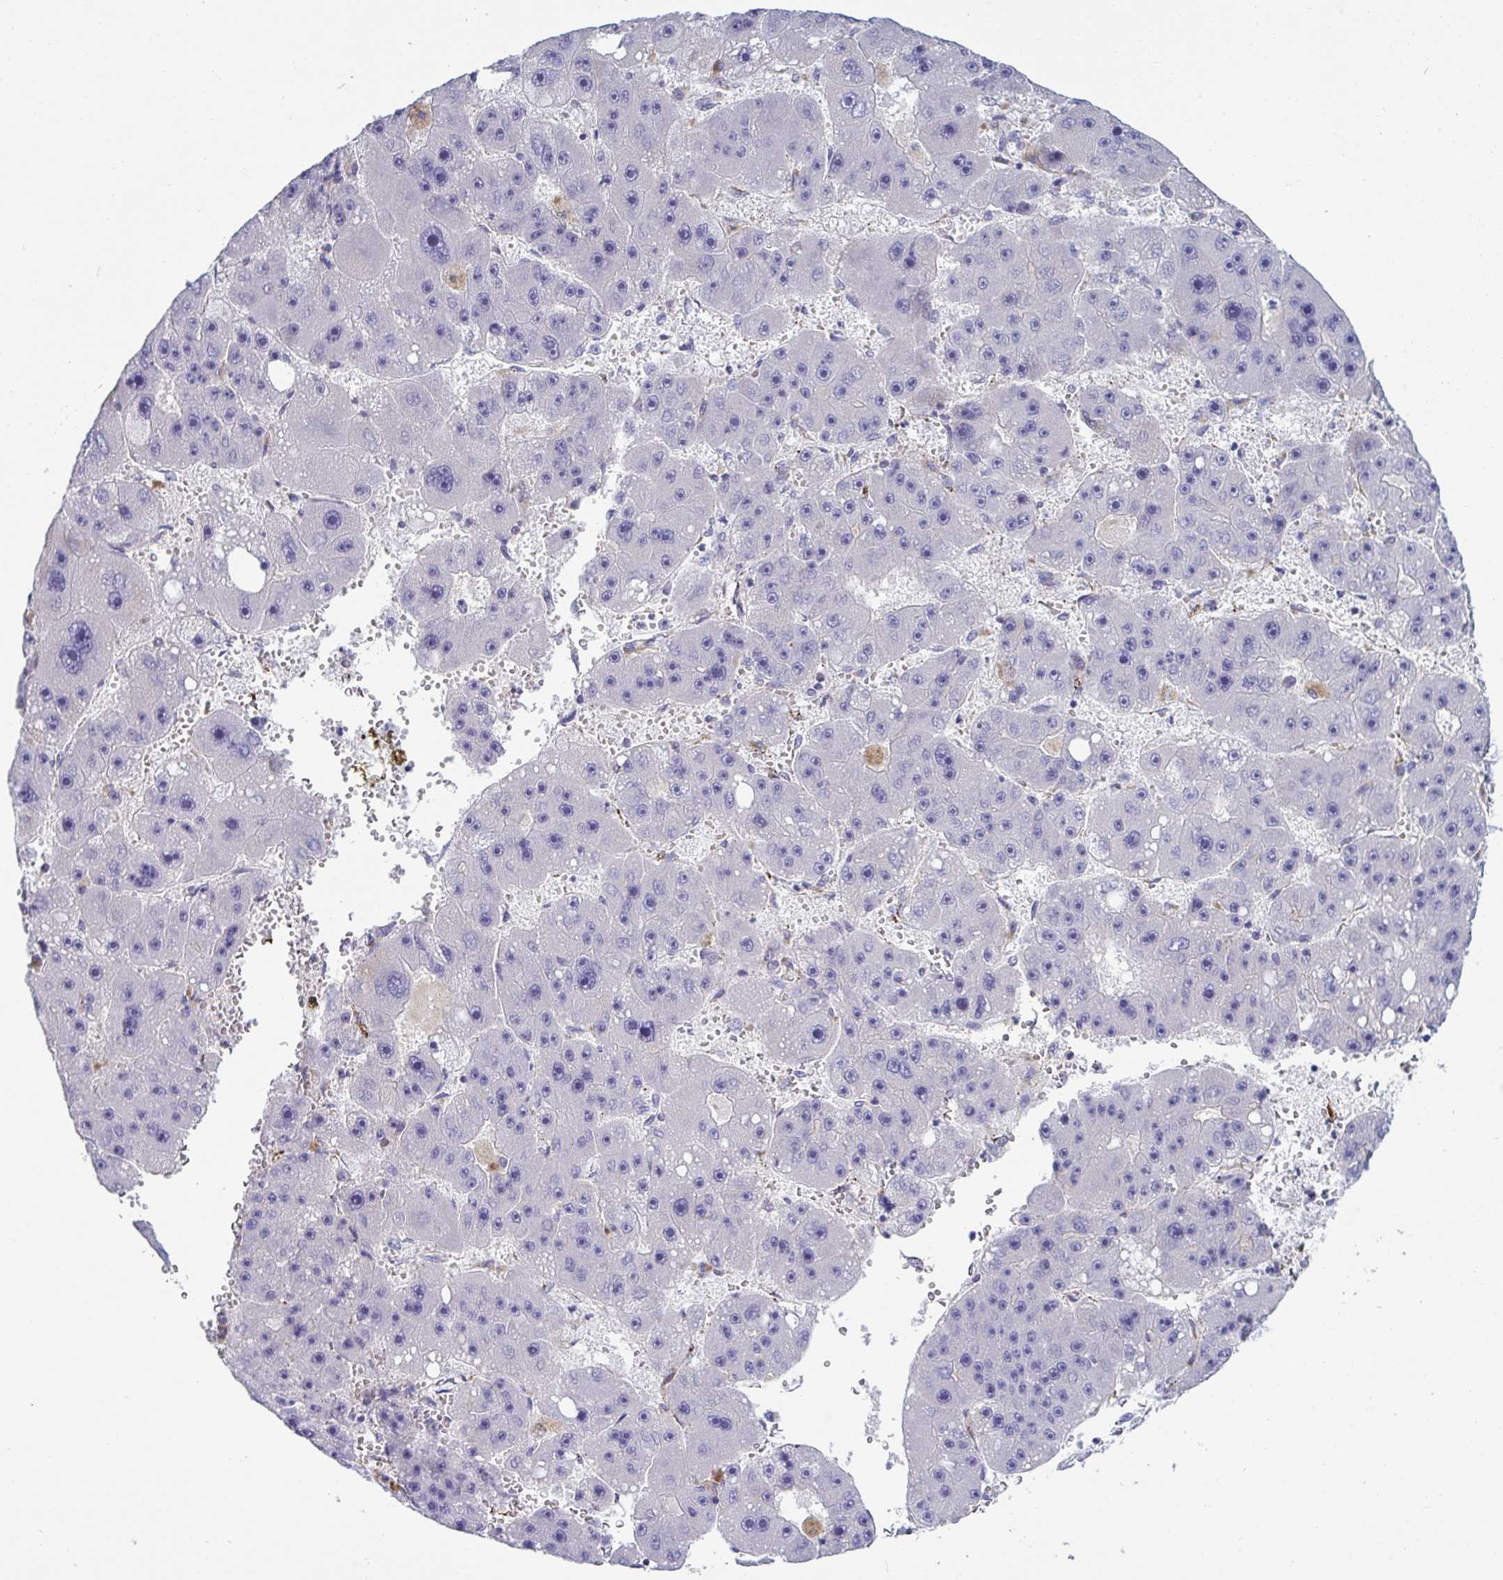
{"staining": {"intensity": "negative", "quantity": "none", "location": "none"}, "tissue": "liver cancer", "cell_type": "Tumor cells", "image_type": "cancer", "snomed": [{"axis": "morphology", "description": "Carcinoma, Hepatocellular, NOS"}, {"axis": "topography", "description": "Liver"}], "caption": "This is an immunohistochemistry micrograph of human liver cancer. There is no staining in tumor cells.", "gene": "TOR1AIP2", "patient": {"sex": "female", "age": 61}}